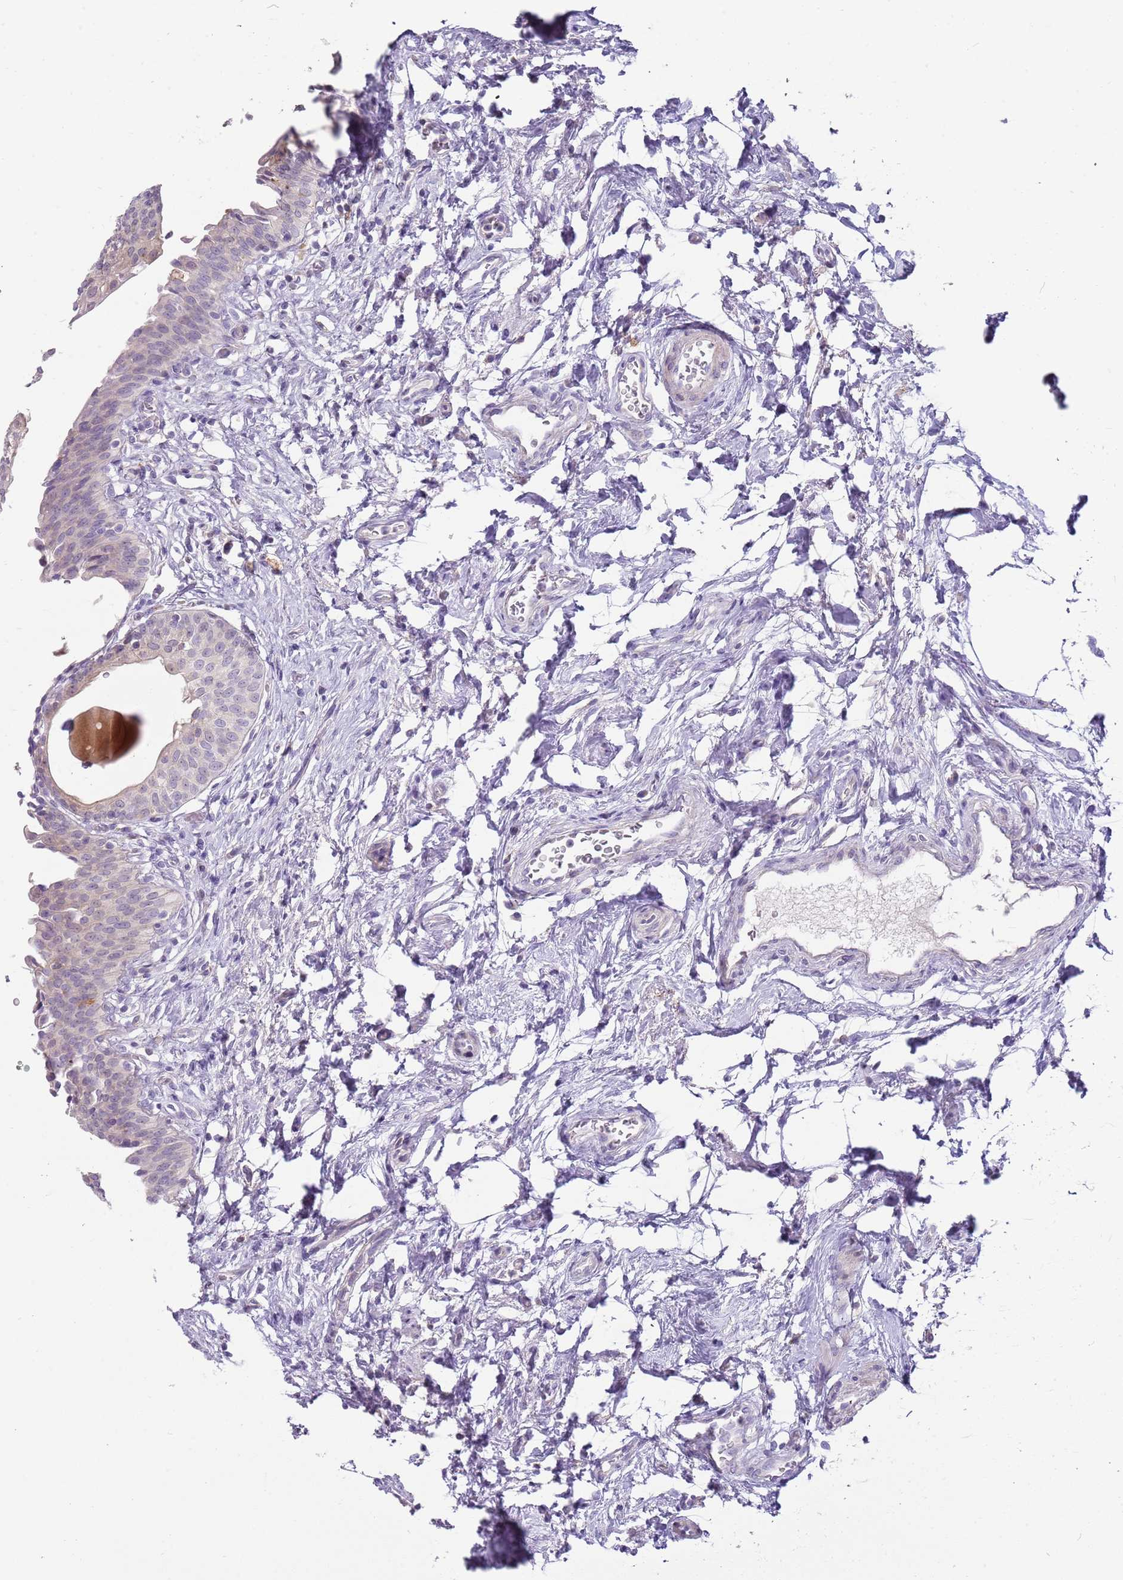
{"staining": {"intensity": "weak", "quantity": "<25%", "location": "cytoplasmic/membranous"}, "tissue": "urinary bladder", "cell_type": "Urothelial cells", "image_type": "normal", "snomed": [{"axis": "morphology", "description": "Normal tissue, NOS"}, {"axis": "topography", "description": "Urinary bladder"}], "caption": "A high-resolution image shows immunohistochemistry staining of benign urinary bladder, which exhibits no significant expression in urothelial cells. Nuclei are stained in blue.", "gene": "DIPK1C", "patient": {"sex": "male", "age": 83}}